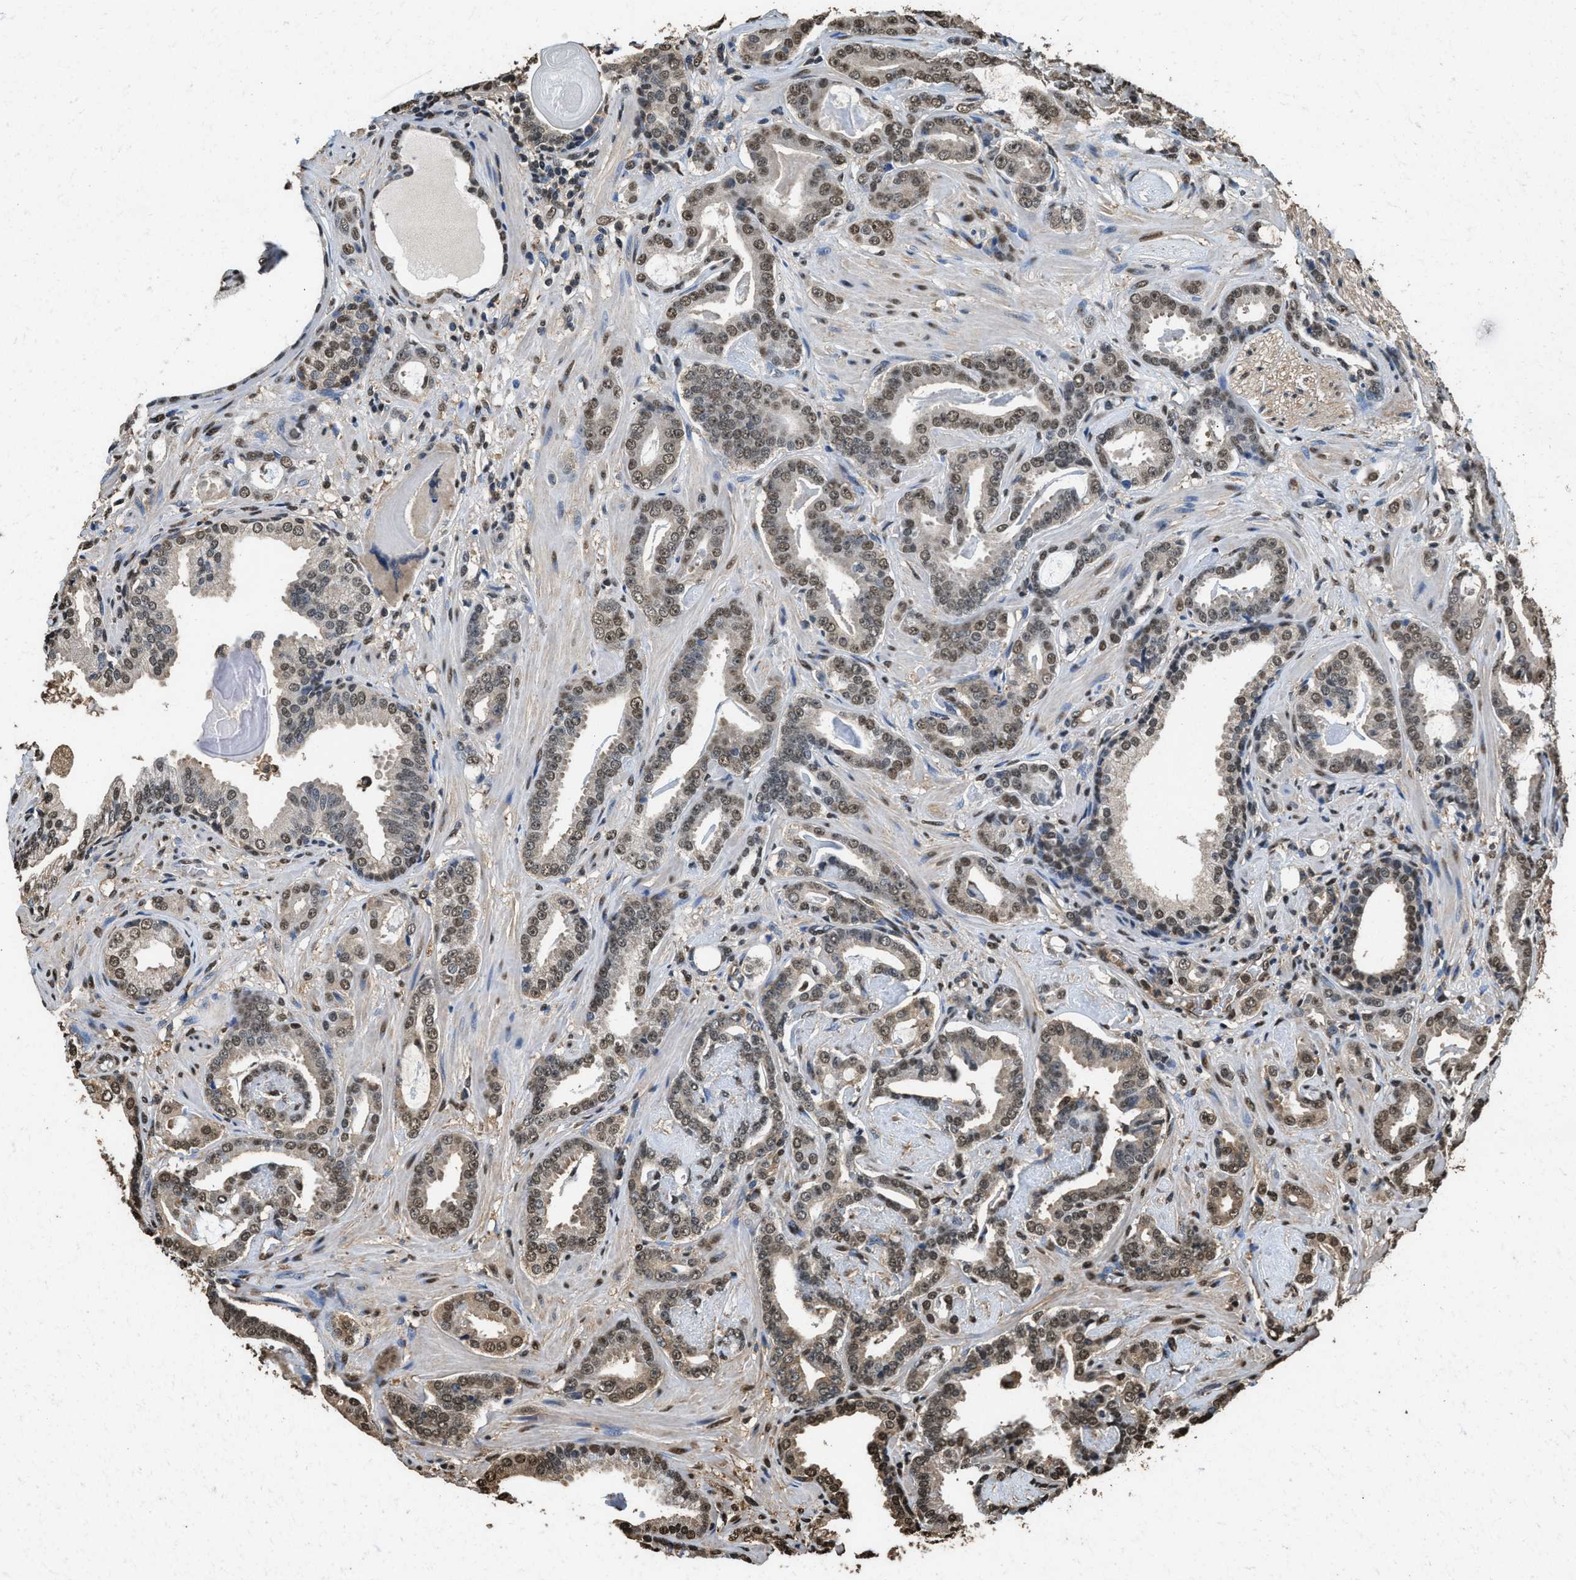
{"staining": {"intensity": "moderate", "quantity": ">75%", "location": "cytoplasmic/membranous,nuclear"}, "tissue": "prostate cancer", "cell_type": "Tumor cells", "image_type": "cancer", "snomed": [{"axis": "morphology", "description": "Adenocarcinoma, Low grade"}, {"axis": "topography", "description": "Prostate"}], "caption": "Protein expression by IHC demonstrates moderate cytoplasmic/membranous and nuclear positivity in approximately >75% of tumor cells in prostate low-grade adenocarcinoma.", "gene": "GAPDH", "patient": {"sex": "male", "age": 53}}